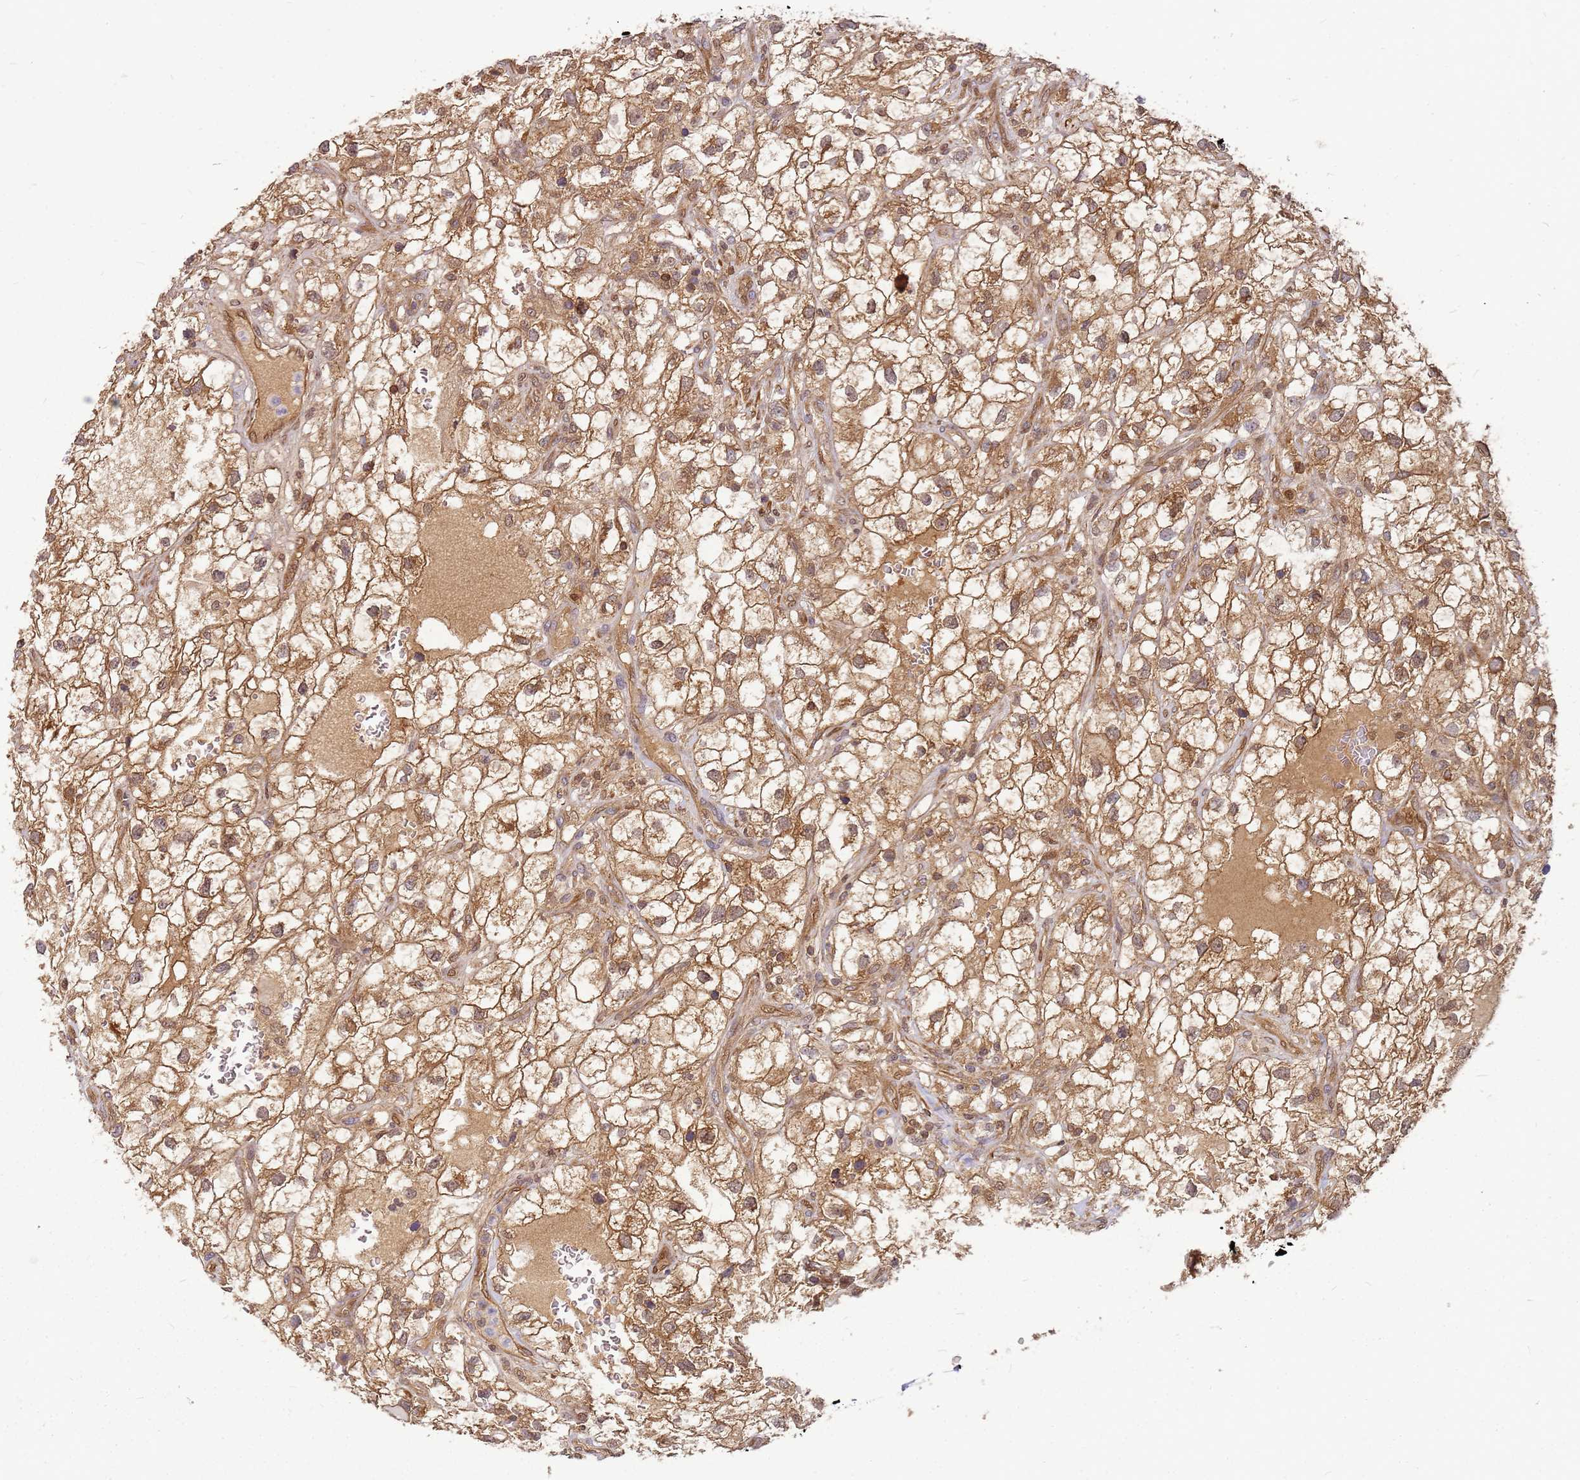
{"staining": {"intensity": "moderate", "quantity": ">75%", "location": "cytoplasmic/membranous"}, "tissue": "renal cancer", "cell_type": "Tumor cells", "image_type": "cancer", "snomed": [{"axis": "morphology", "description": "Adenocarcinoma, NOS"}, {"axis": "topography", "description": "Kidney"}], "caption": "Immunohistochemical staining of human renal adenocarcinoma shows medium levels of moderate cytoplasmic/membranous protein expression in about >75% of tumor cells. (Stains: DAB in brown, nuclei in blue, Microscopy: brightfield microscopy at high magnification).", "gene": "NUDT14", "patient": {"sex": "male", "age": 59}}